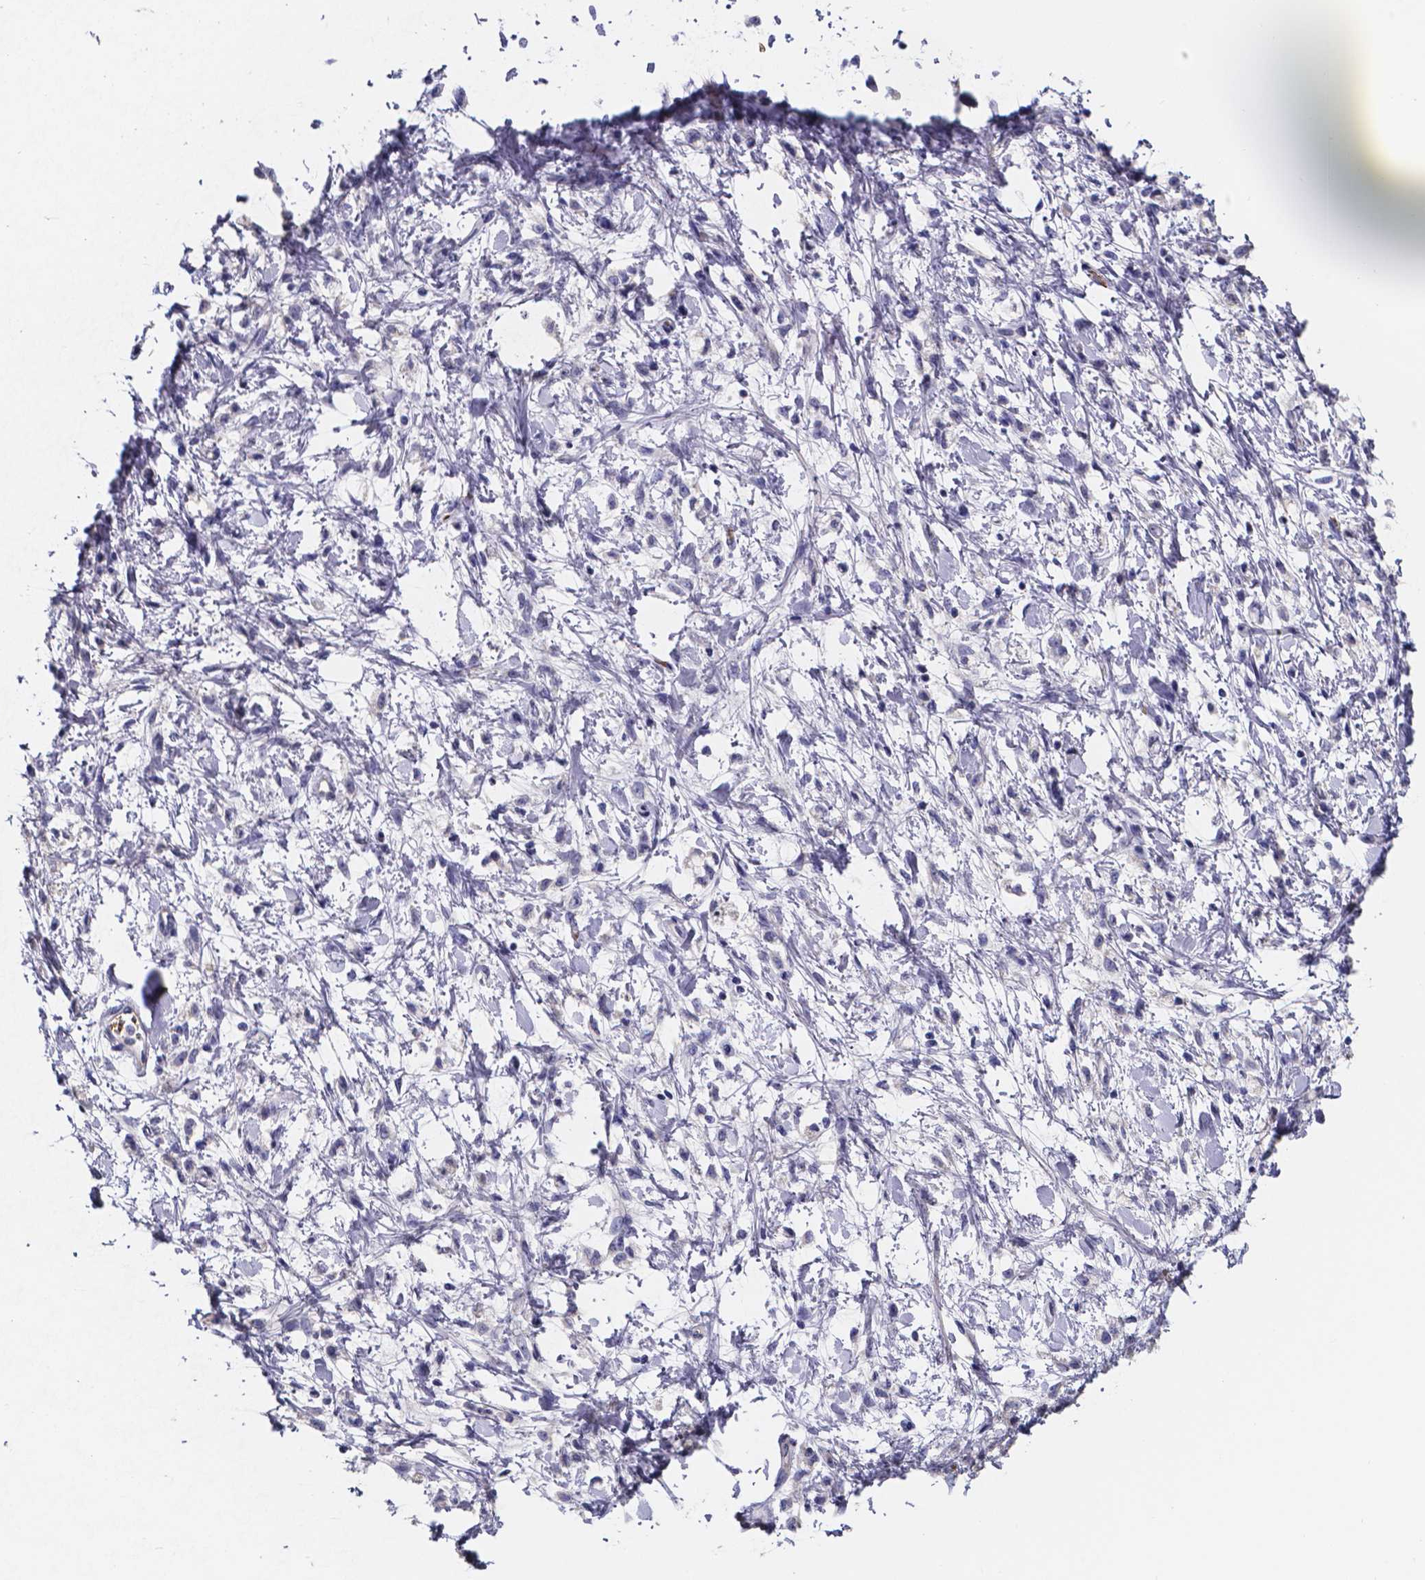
{"staining": {"intensity": "negative", "quantity": "none", "location": "none"}, "tissue": "stomach cancer", "cell_type": "Tumor cells", "image_type": "cancer", "snomed": [{"axis": "morphology", "description": "Adenocarcinoma, NOS"}, {"axis": "topography", "description": "Stomach"}], "caption": "This is a micrograph of immunohistochemistry (IHC) staining of adenocarcinoma (stomach), which shows no staining in tumor cells.", "gene": "GABRA3", "patient": {"sex": "female", "age": 60}}